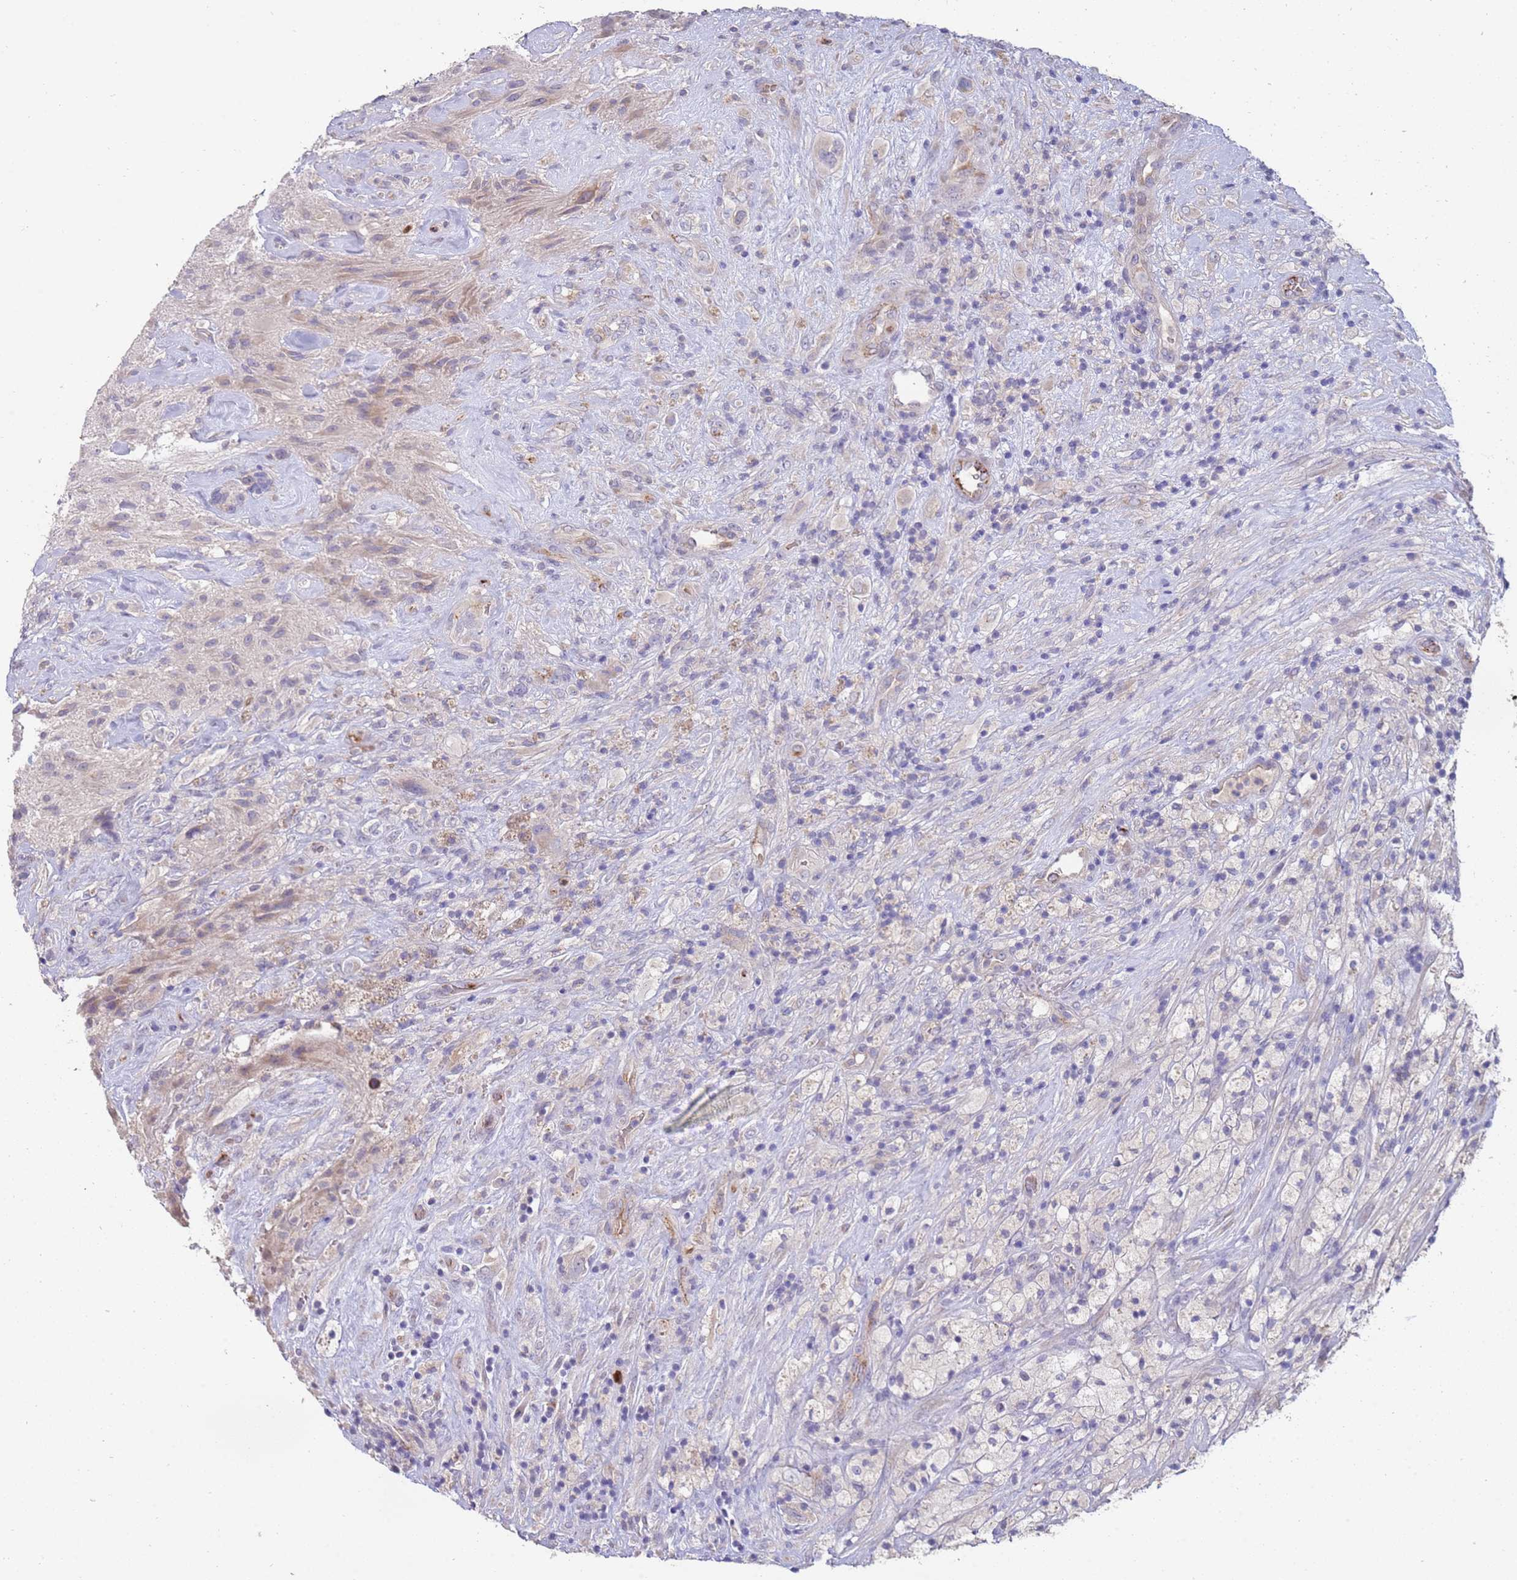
{"staining": {"intensity": "negative", "quantity": "none", "location": "none"}, "tissue": "glioma", "cell_type": "Tumor cells", "image_type": "cancer", "snomed": [{"axis": "morphology", "description": "Glioma, malignant, High grade"}, {"axis": "topography", "description": "Brain"}], "caption": "This is a image of IHC staining of malignant glioma (high-grade), which shows no staining in tumor cells.", "gene": "NMUR2", "patient": {"sex": "male", "age": 69}}